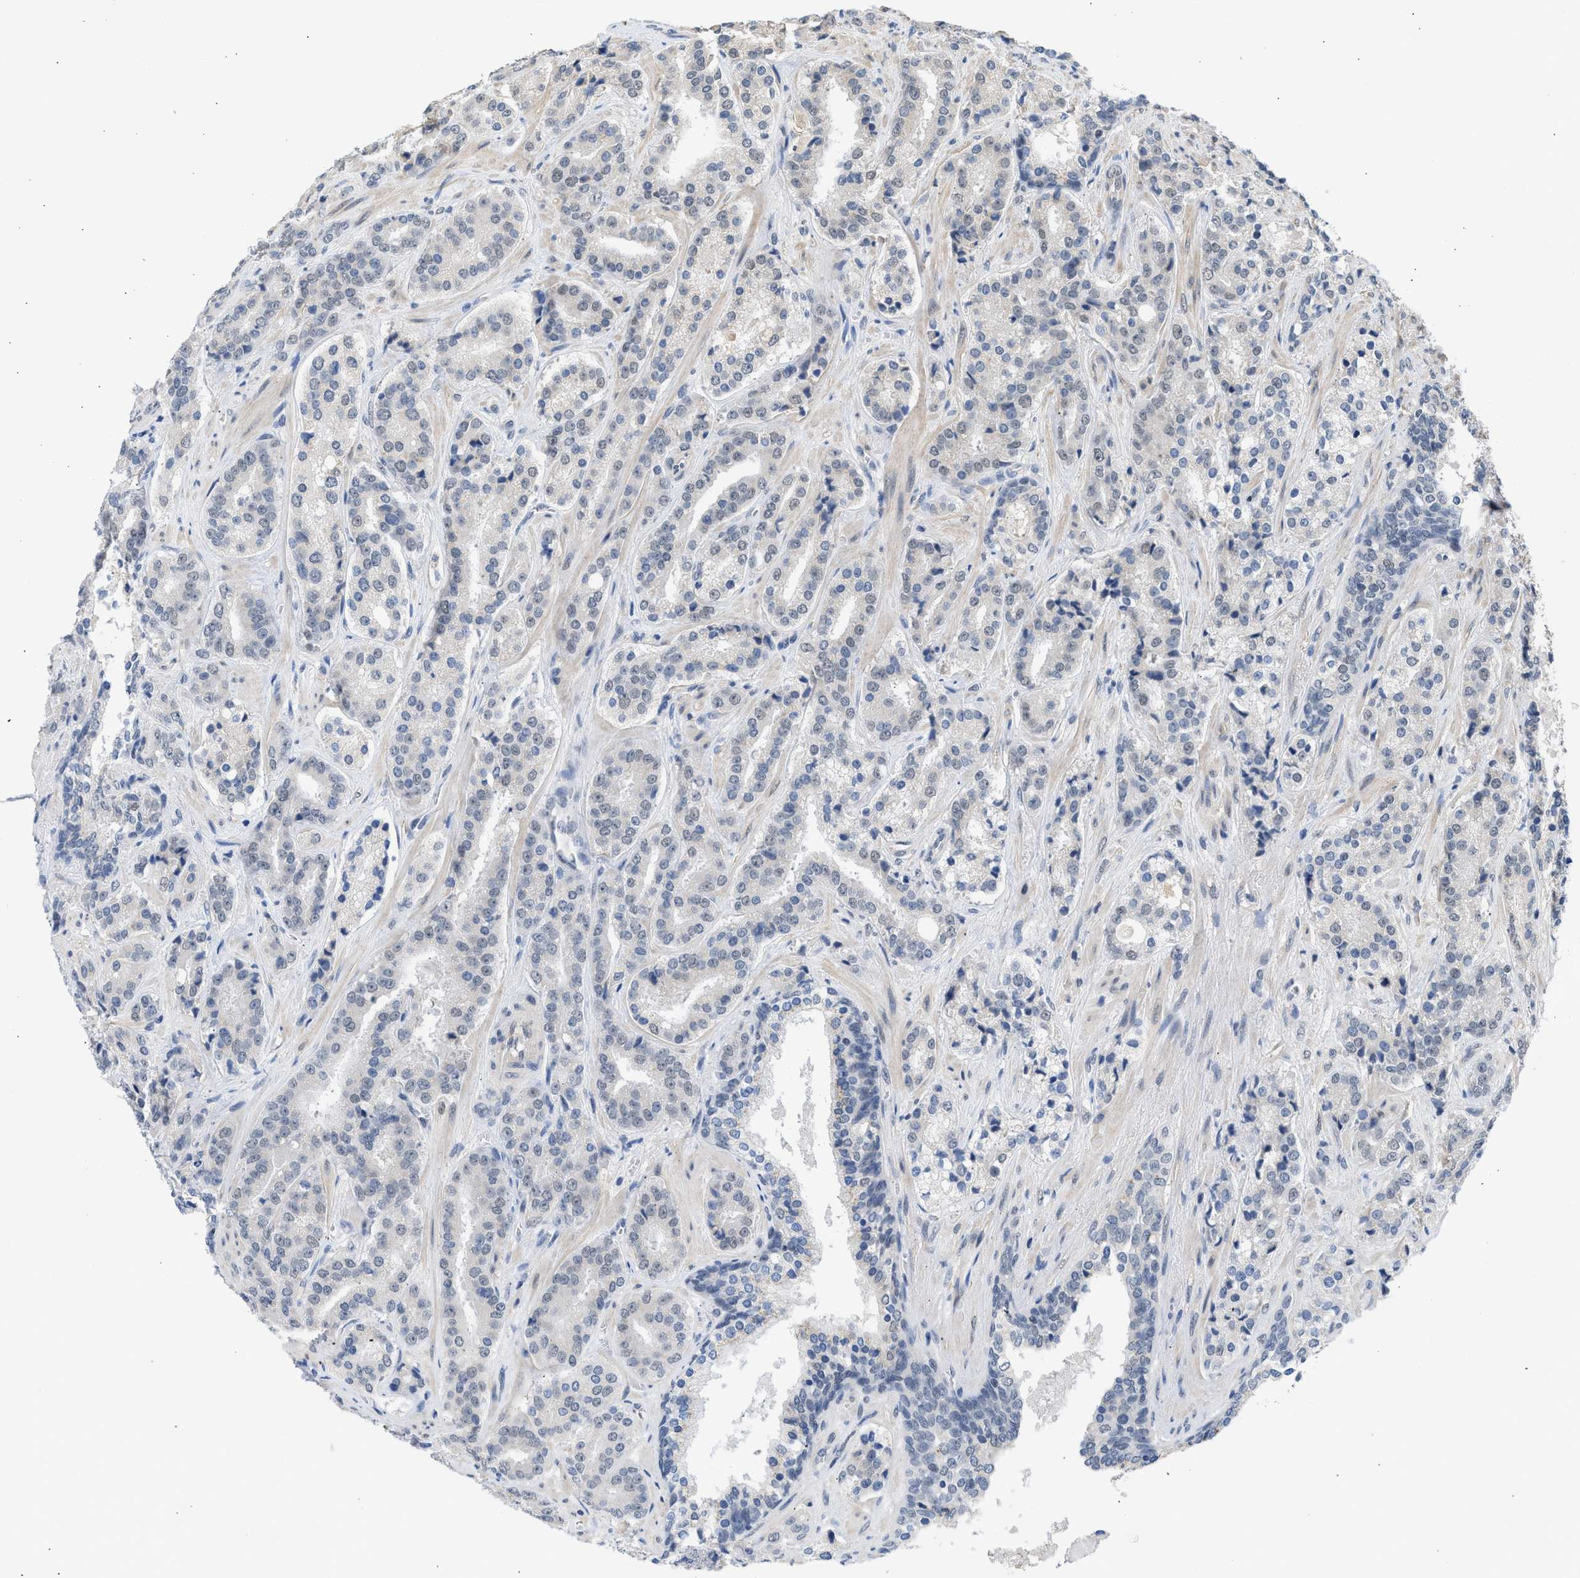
{"staining": {"intensity": "negative", "quantity": "none", "location": "none"}, "tissue": "prostate cancer", "cell_type": "Tumor cells", "image_type": "cancer", "snomed": [{"axis": "morphology", "description": "Adenocarcinoma, High grade"}, {"axis": "topography", "description": "Prostate"}], "caption": "Image shows no significant protein staining in tumor cells of prostate cancer.", "gene": "TERF2IP", "patient": {"sex": "male", "age": 60}}